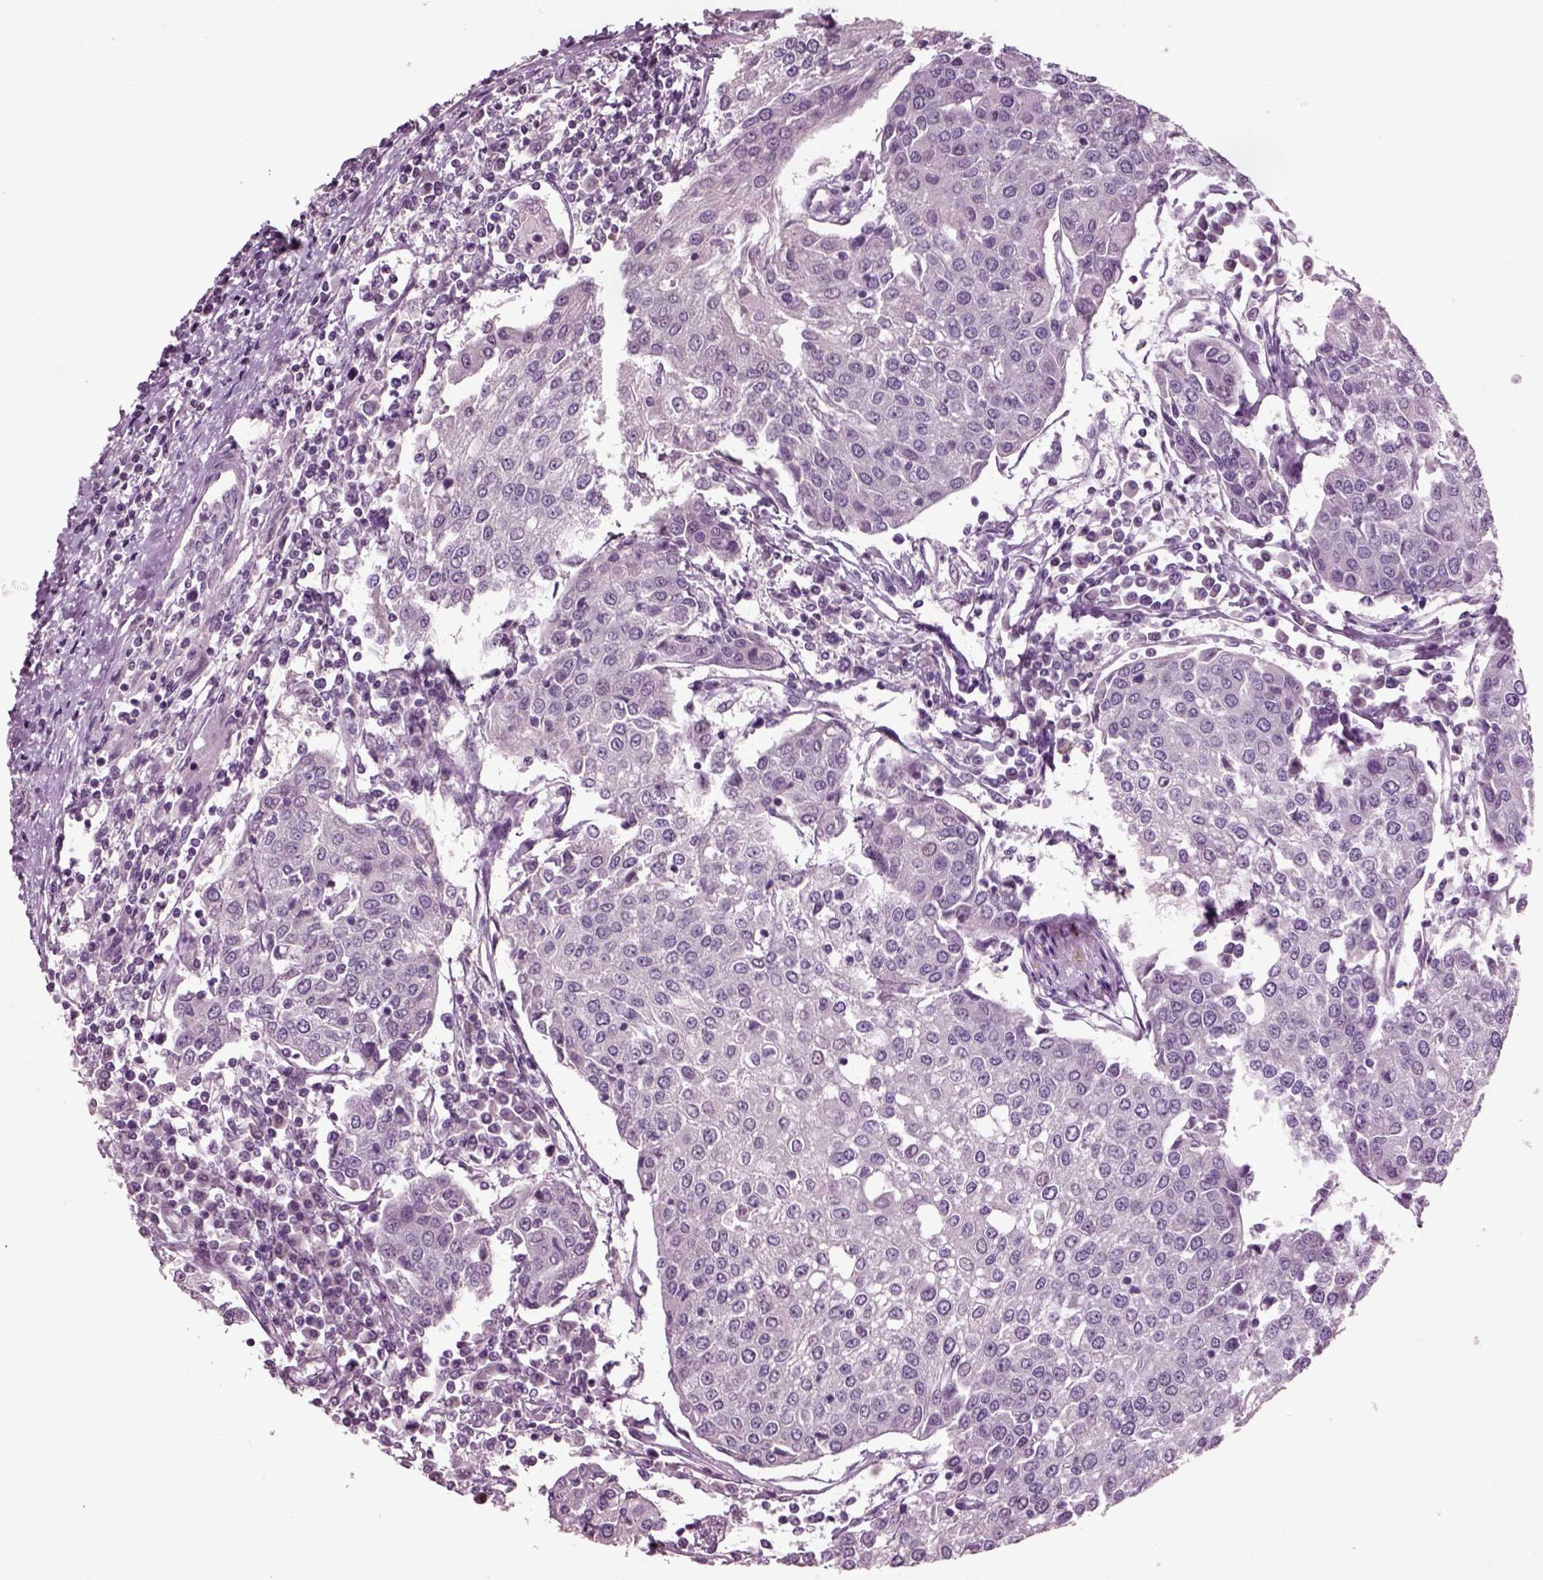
{"staining": {"intensity": "negative", "quantity": "none", "location": "none"}, "tissue": "urothelial cancer", "cell_type": "Tumor cells", "image_type": "cancer", "snomed": [{"axis": "morphology", "description": "Urothelial carcinoma, High grade"}, {"axis": "topography", "description": "Urinary bladder"}], "caption": "Immunohistochemistry image of high-grade urothelial carcinoma stained for a protein (brown), which shows no positivity in tumor cells. (Immunohistochemistry, brightfield microscopy, high magnification).", "gene": "CHGB", "patient": {"sex": "female", "age": 85}}